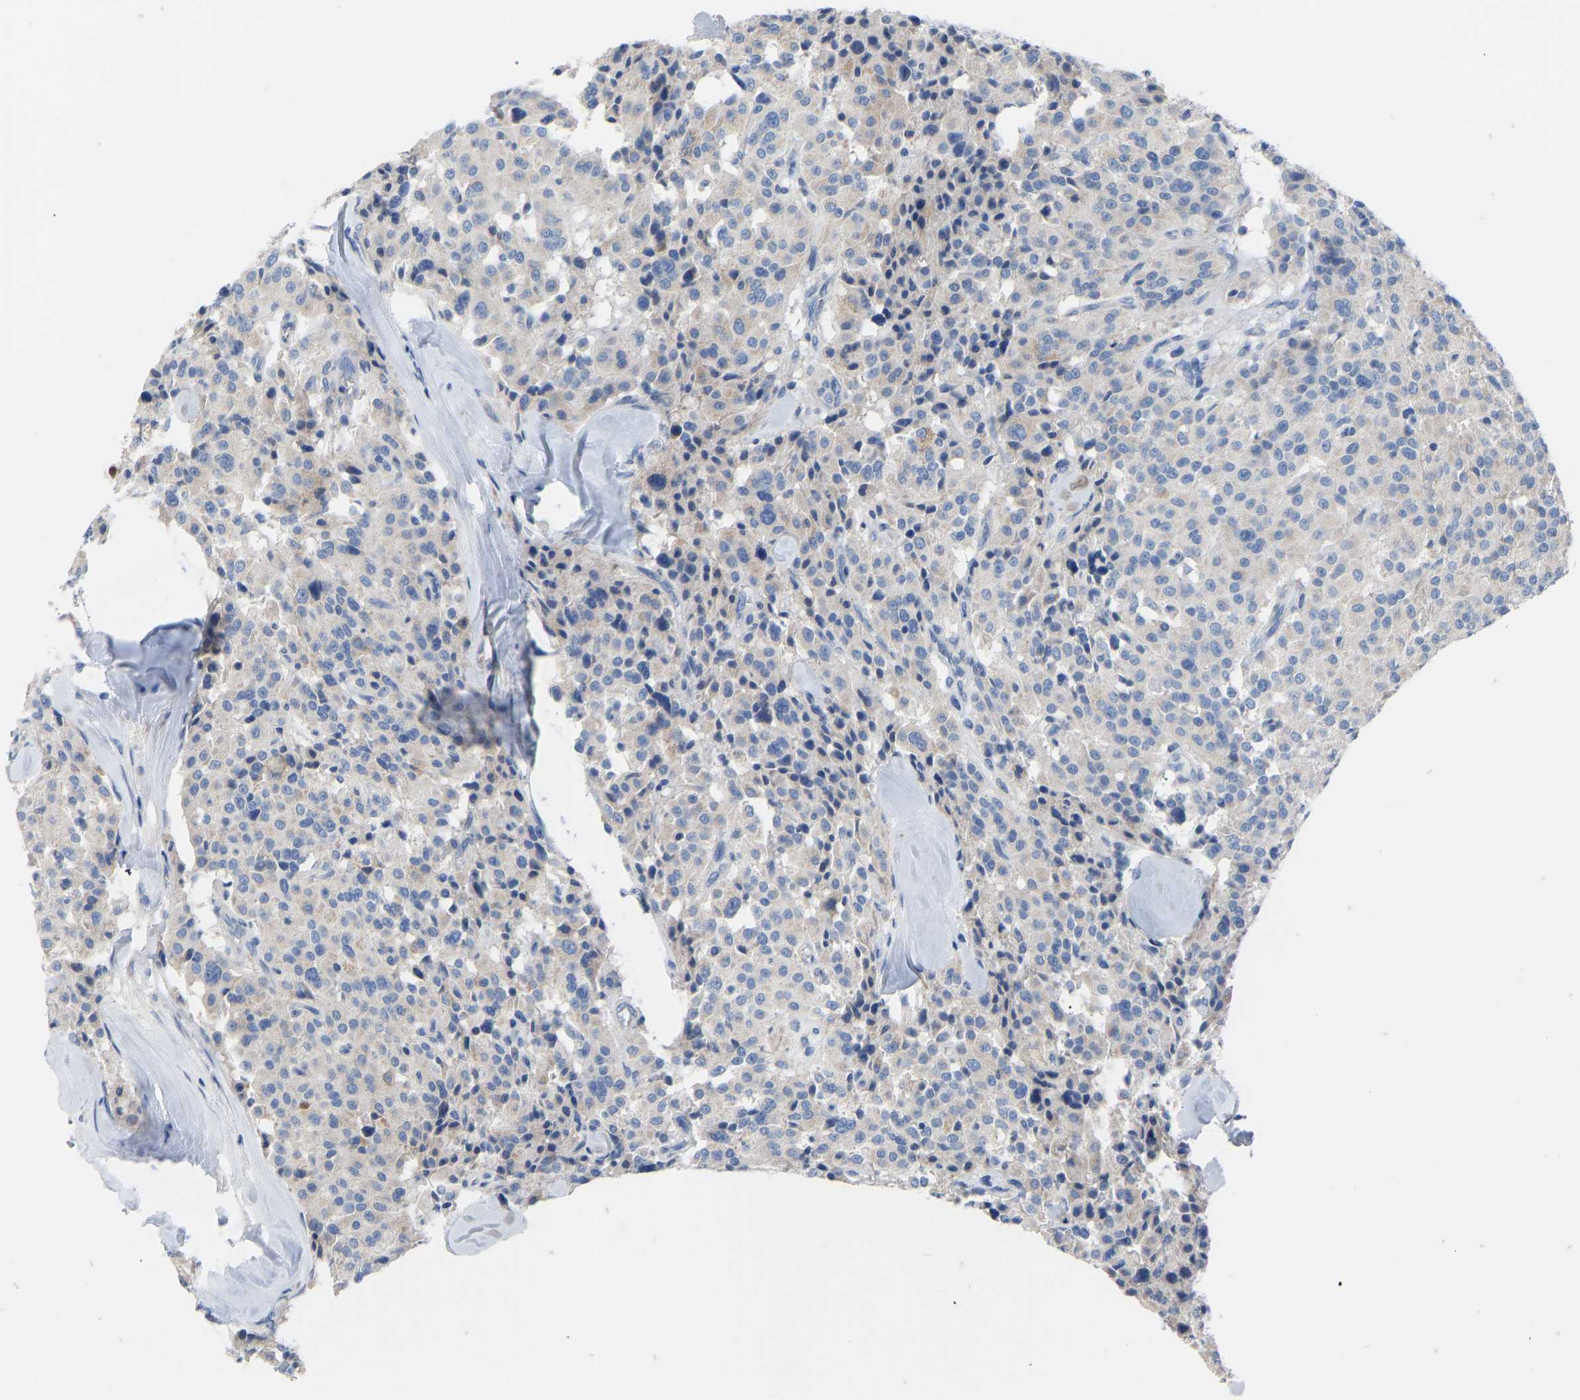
{"staining": {"intensity": "weak", "quantity": "<25%", "location": "cytoplasmic/membranous"}, "tissue": "carcinoid", "cell_type": "Tumor cells", "image_type": "cancer", "snomed": [{"axis": "morphology", "description": "Carcinoid, malignant, NOS"}, {"axis": "topography", "description": "Lung"}], "caption": "High magnification brightfield microscopy of malignant carcinoid stained with DAB (brown) and counterstained with hematoxylin (blue): tumor cells show no significant positivity.", "gene": "OLIG2", "patient": {"sex": "male", "age": 30}}